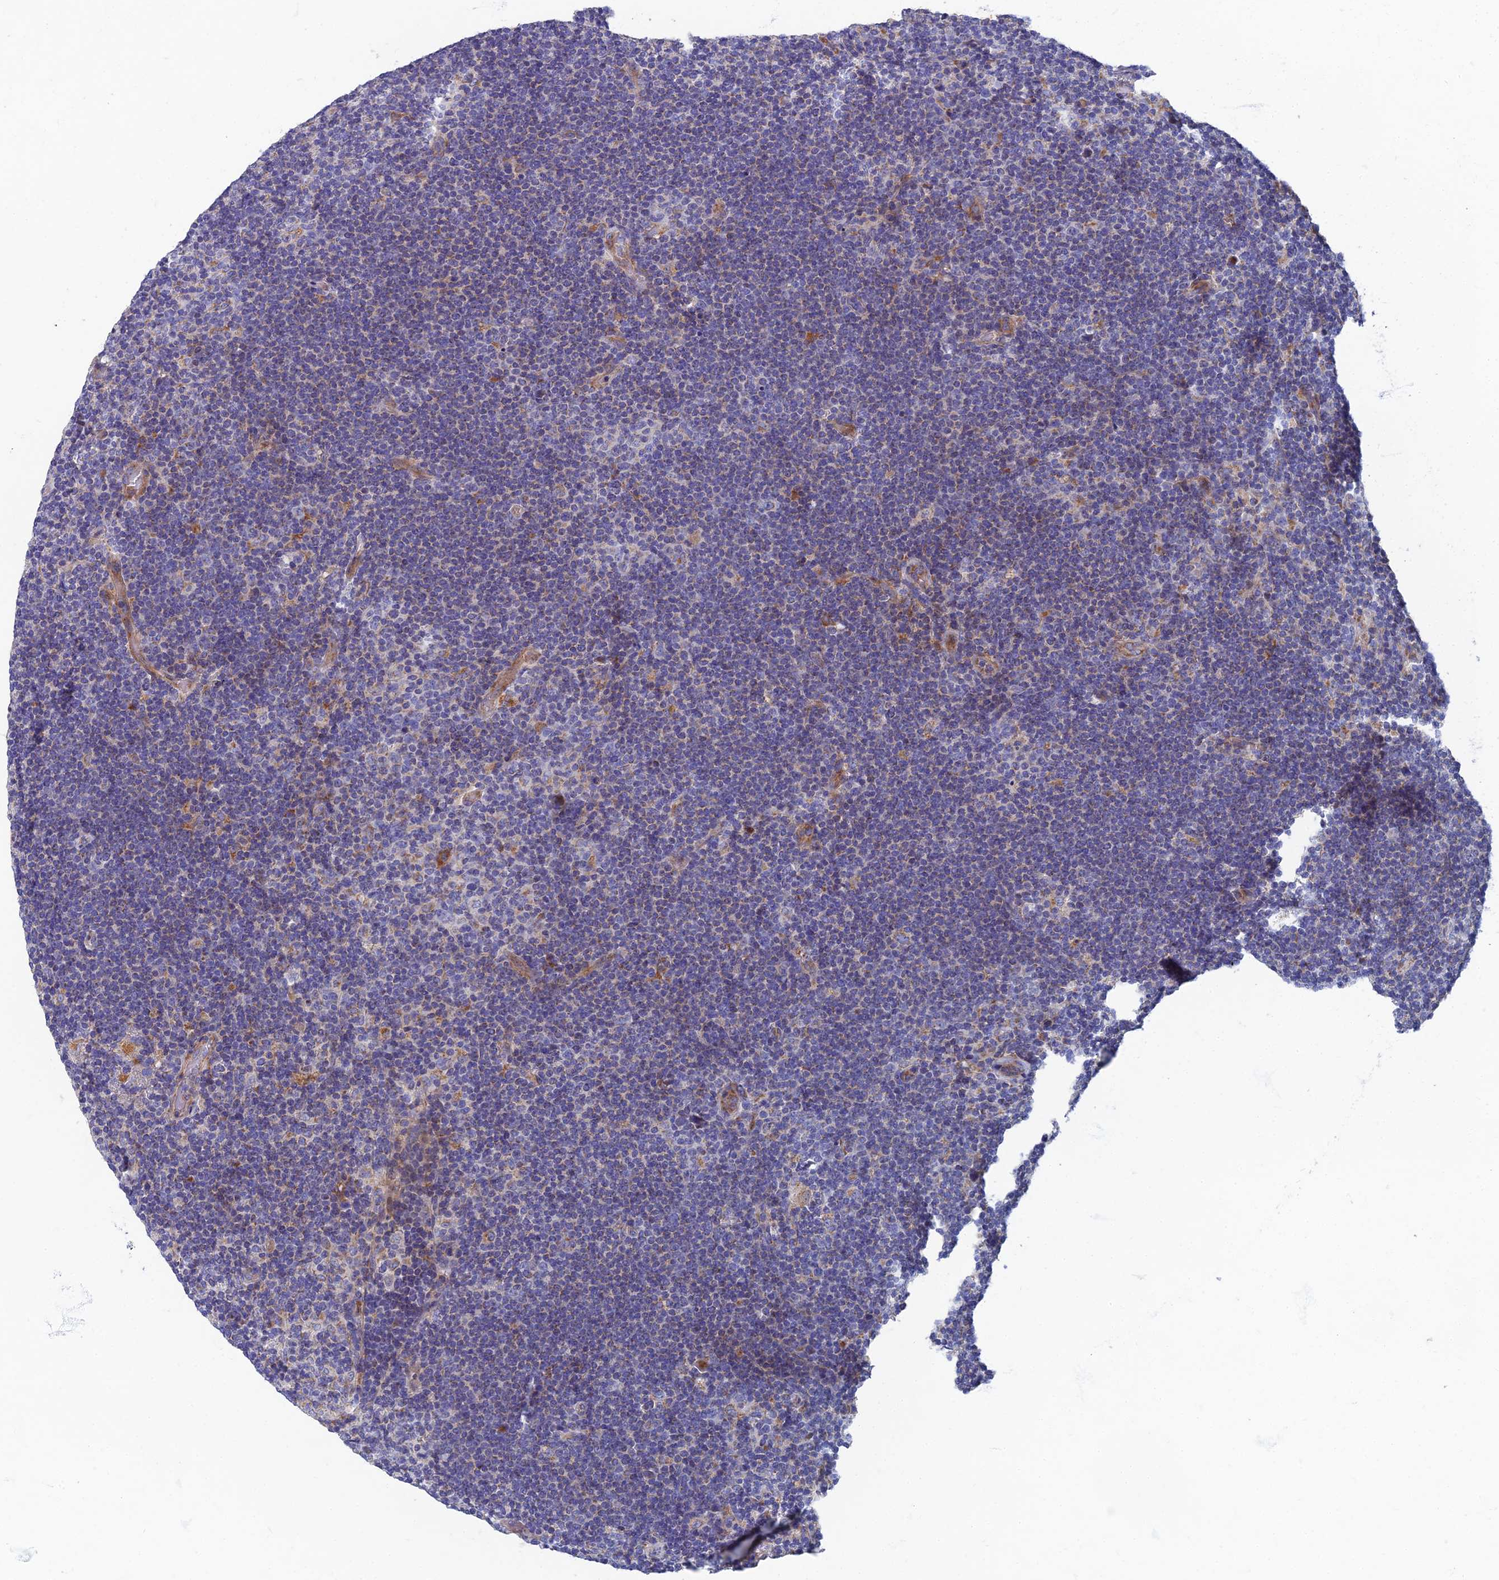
{"staining": {"intensity": "negative", "quantity": "none", "location": "none"}, "tissue": "lymphoma", "cell_type": "Tumor cells", "image_type": "cancer", "snomed": [{"axis": "morphology", "description": "Hodgkin's disease, NOS"}, {"axis": "topography", "description": "Lymph node"}], "caption": "This is an immunohistochemistry image of lymphoma. There is no staining in tumor cells.", "gene": "RNASEK", "patient": {"sex": "female", "age": 57}}